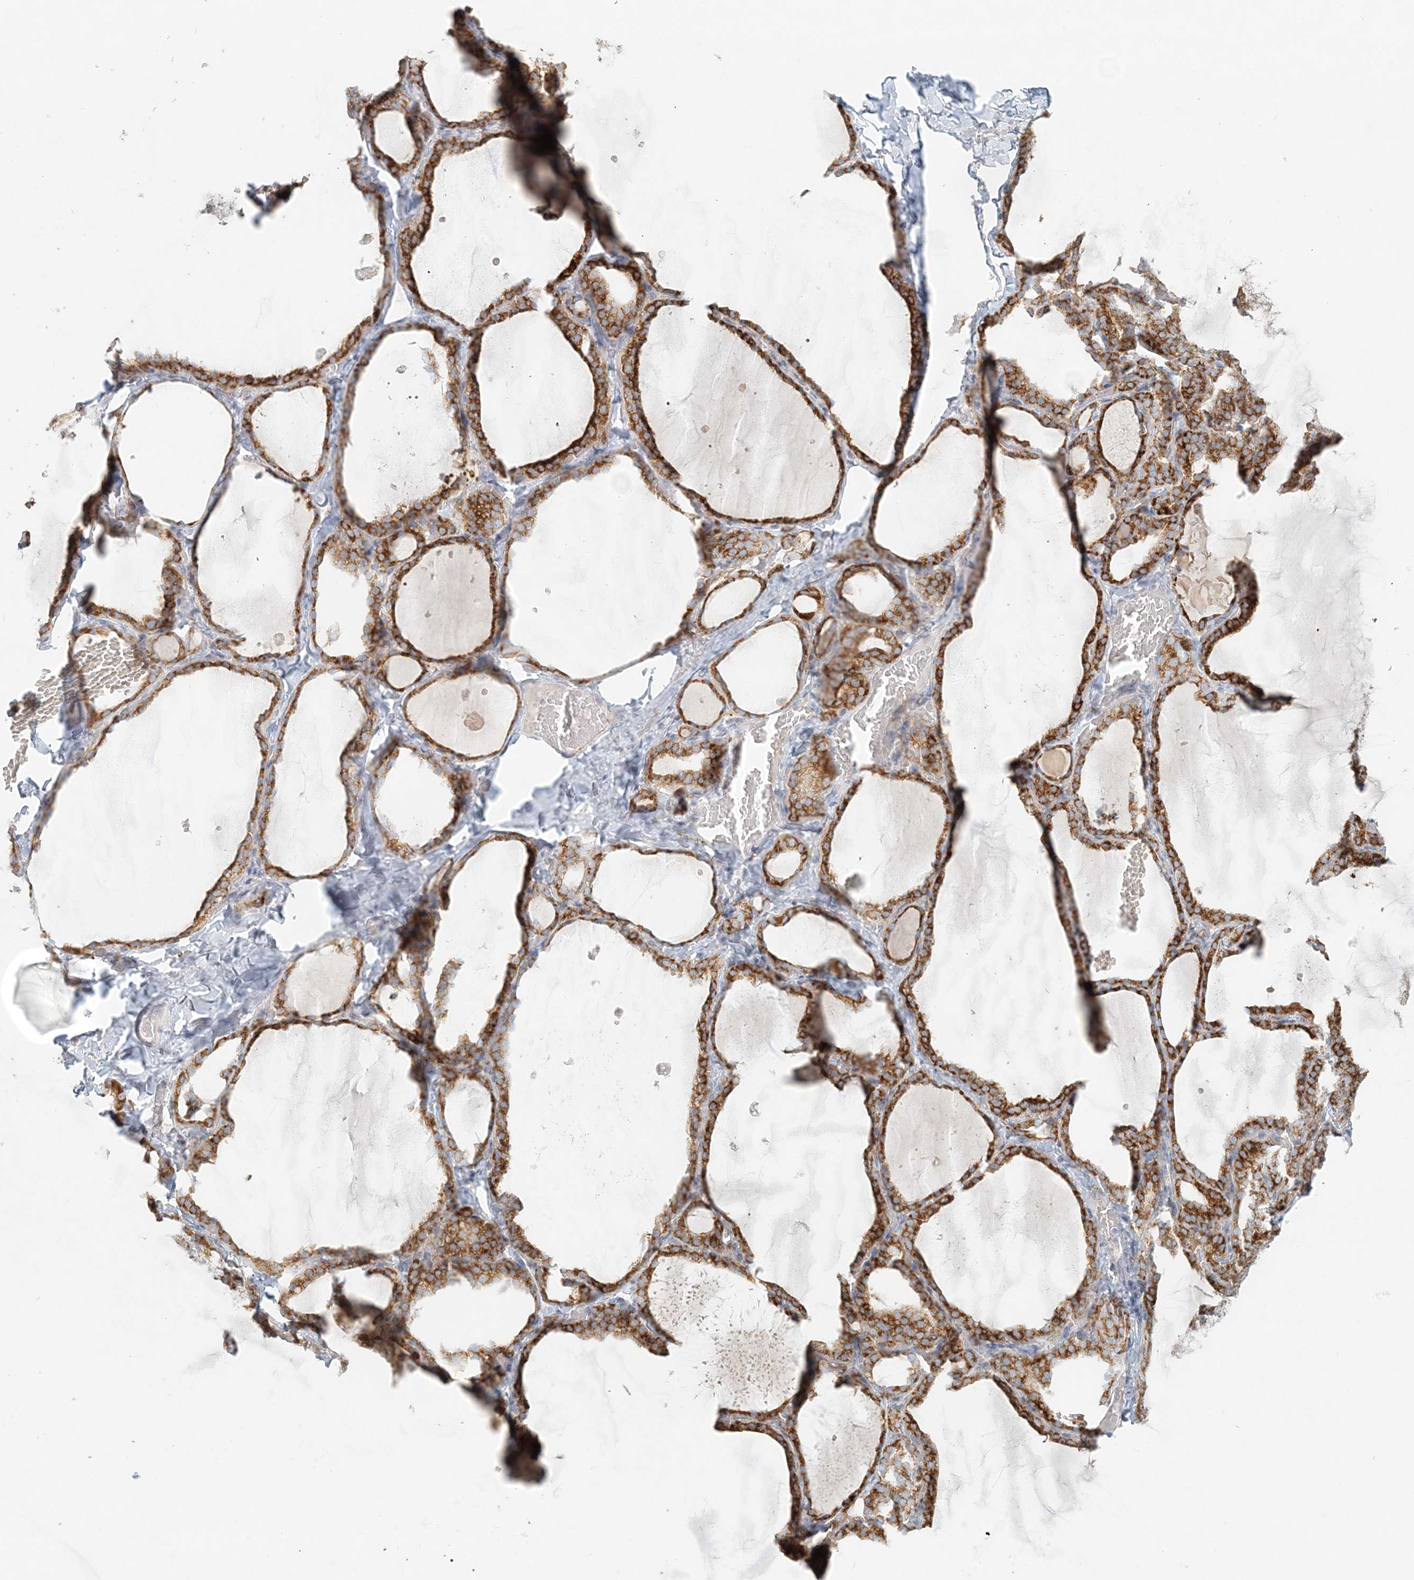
{"staining": {"intensity": "strong", "quantity": ">75%", "location": "cytoplasmic/membranous"}, "tissue": "thyroid gland", "cell_type": "Glandular cells", "image_type": "normal", "snomed": [{"axis": "morphology", "description": "Normal tissue, NOS"}, {"axis": "topography", "description": "Thyroid gland"}], "caption": "Immunohistochemical staining of unremarkable thyroid gland reveals >75% levels of strong cytoplasmic/membranous protein expression in approximately >75% of glandular cells. (DAB = brown stain, brightfield microscopy at high magnification).", "gene": "STK11IP", "patient": {"sex": "female", "age": 22}}